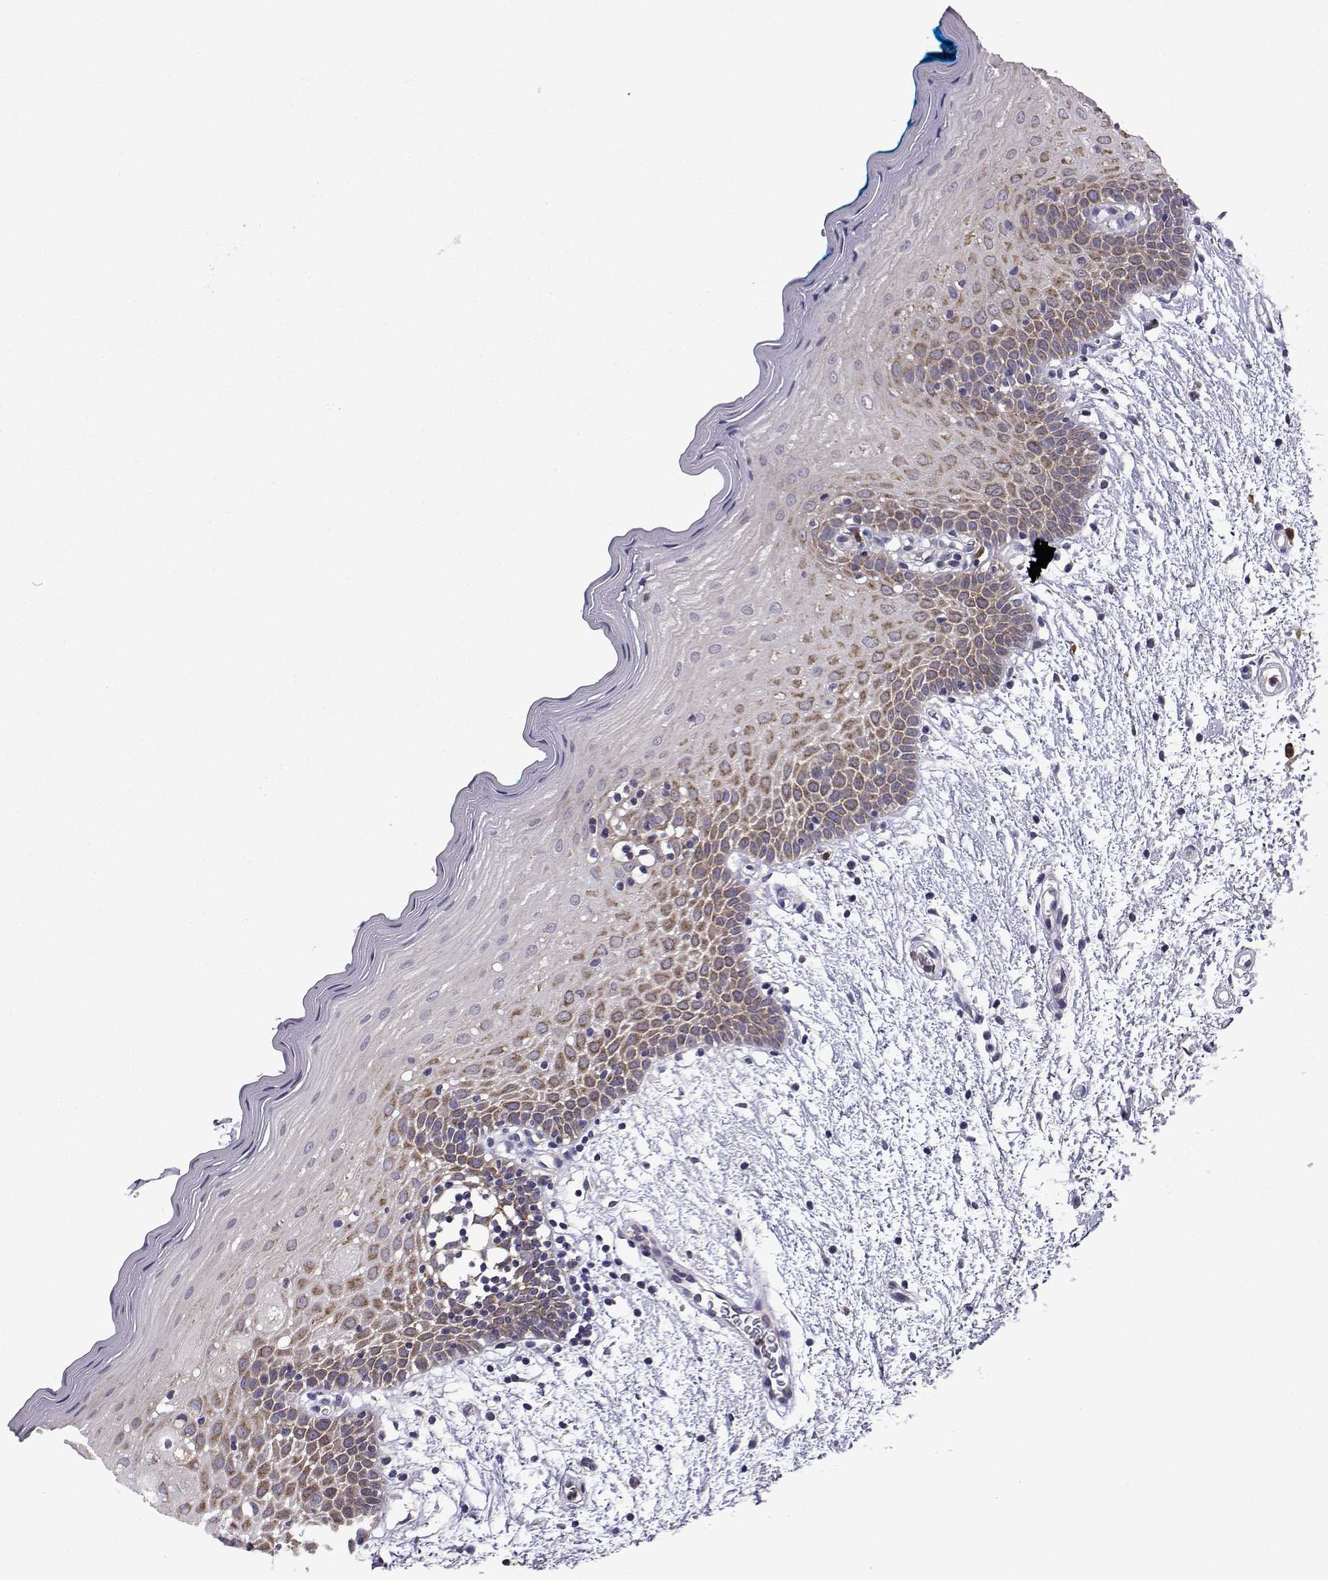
{"staining": {"intensity": "moderate", "quantity": "<25%", "location": "cytoplasmic/membranous"}, "tissue": "oral mucosa", "cell_type": "Squamous epithelial cells", "image_type": "normal", "snomed": [{"axis": "morphology", "description": "Normal tissue, NOS"}, {"axis": "morphology", "description": "Squamous cell carcinoma, NOS"}, {"axis": "topography", "description": "Oral tissue"}, {"axis": "topography", "description": "Head-Neck"}], "caption": "A micrograph showing moderate cytoplasmic/membranous expression in approximately <25% of squamous epithelial cells in normal oral mucosa, as visualized by brown immunohistochemical staining.", "gene": "STXBP5", "patient": {"sex": "female", "age": 75}}